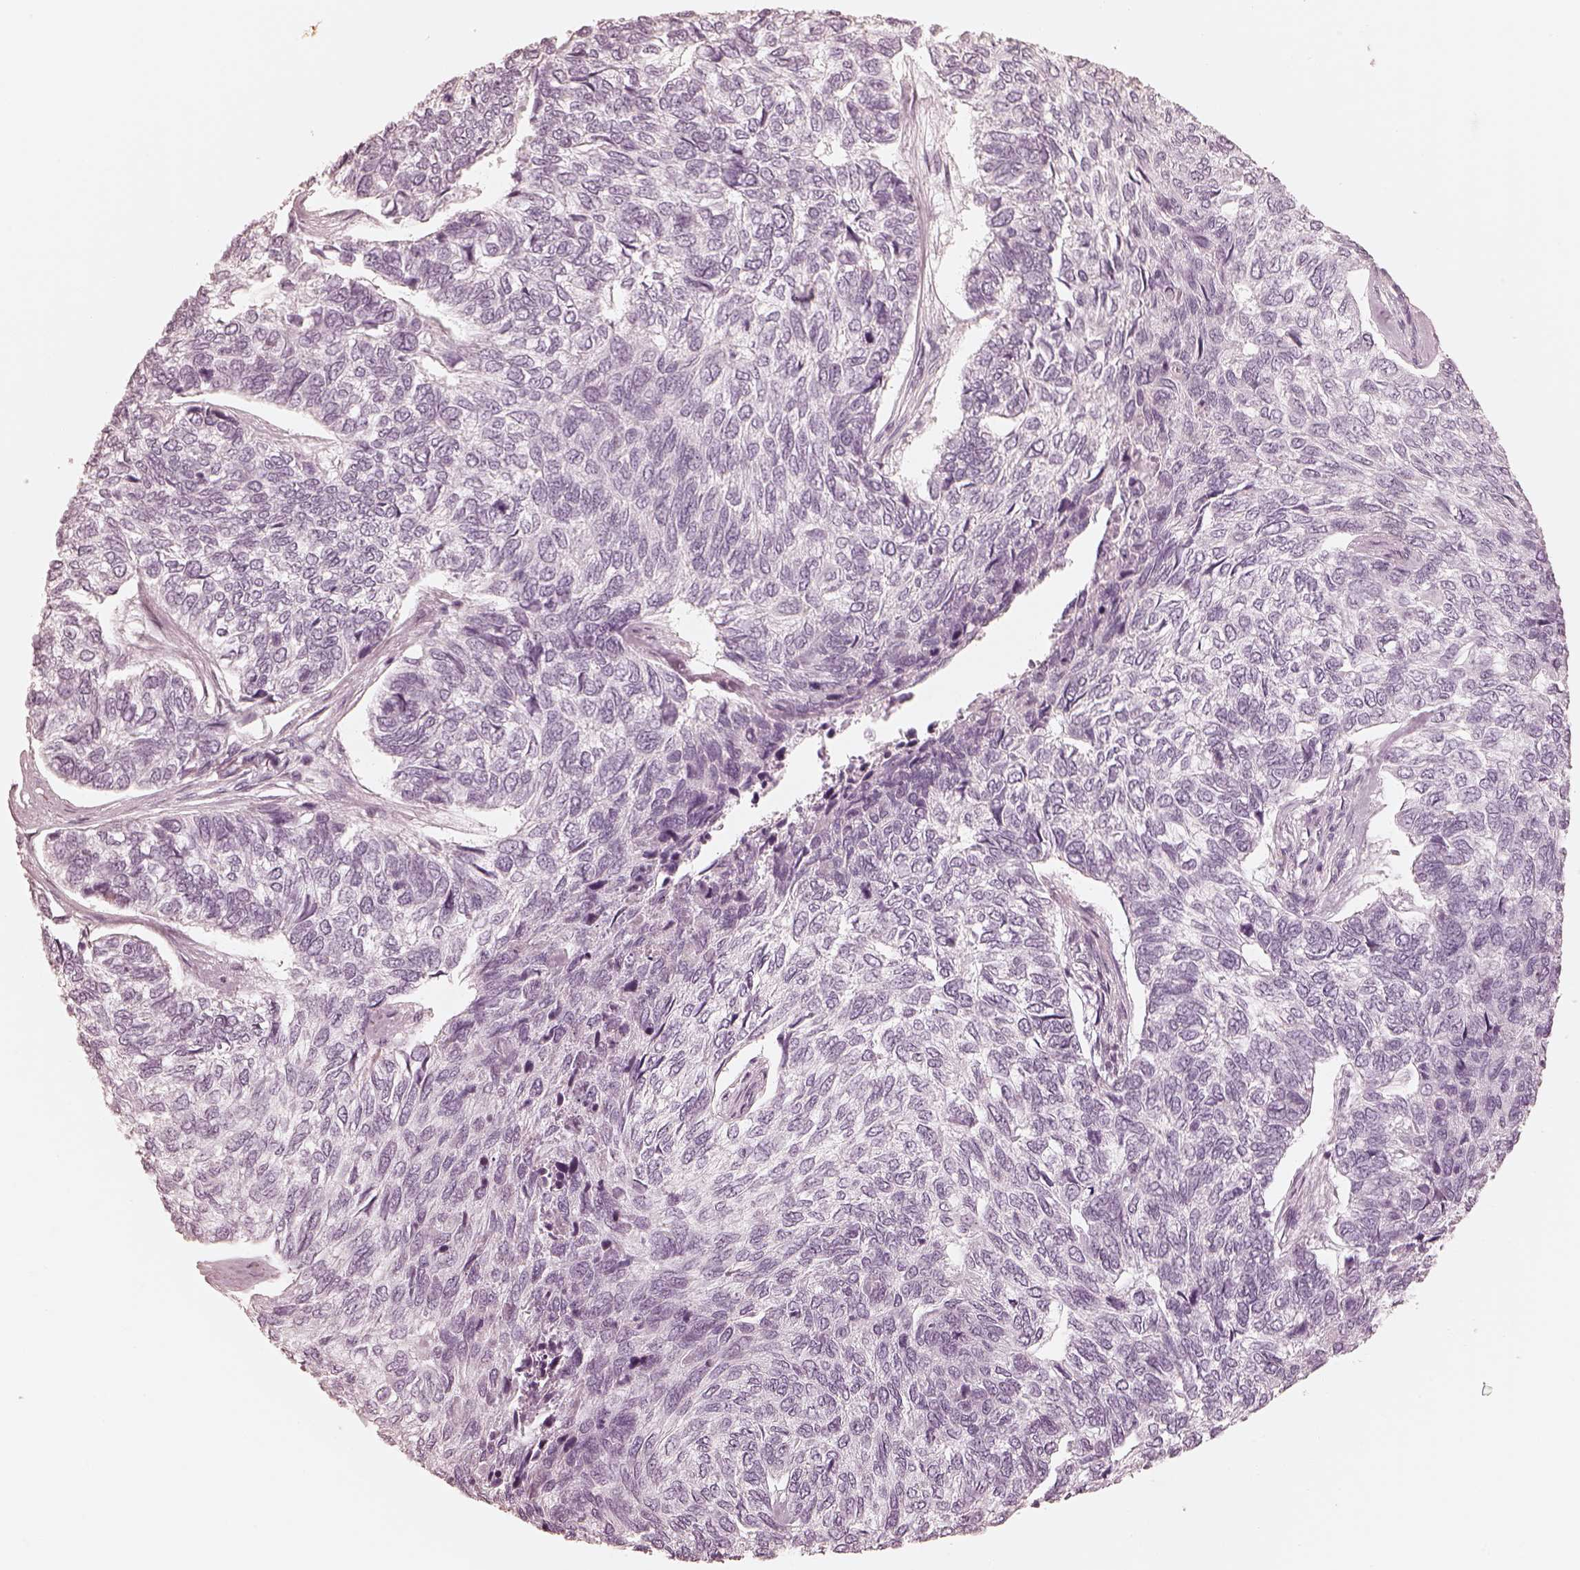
{"staining": {"intensity": "negative", "quantity": "none", "location": "none"}, "tissue": "skin cancer", "cell_type": "Tumor cells", "image_type": "cancer", "snomed": [{"axis": "morphology", "description": "Basal cell carcinoma"}, {"axis": "topography", "description": "Skin"}], "caption": "High magnification brightfield microscopy of skin basal cell carcinoma stained with DAB (3,3'-diaminobenzidine) (brown) and counterstained with hematoxylin (blue): tumor cells show no significant expression.", "gene": "CALR3", "patient": {"sex": "female", "age": 65}}